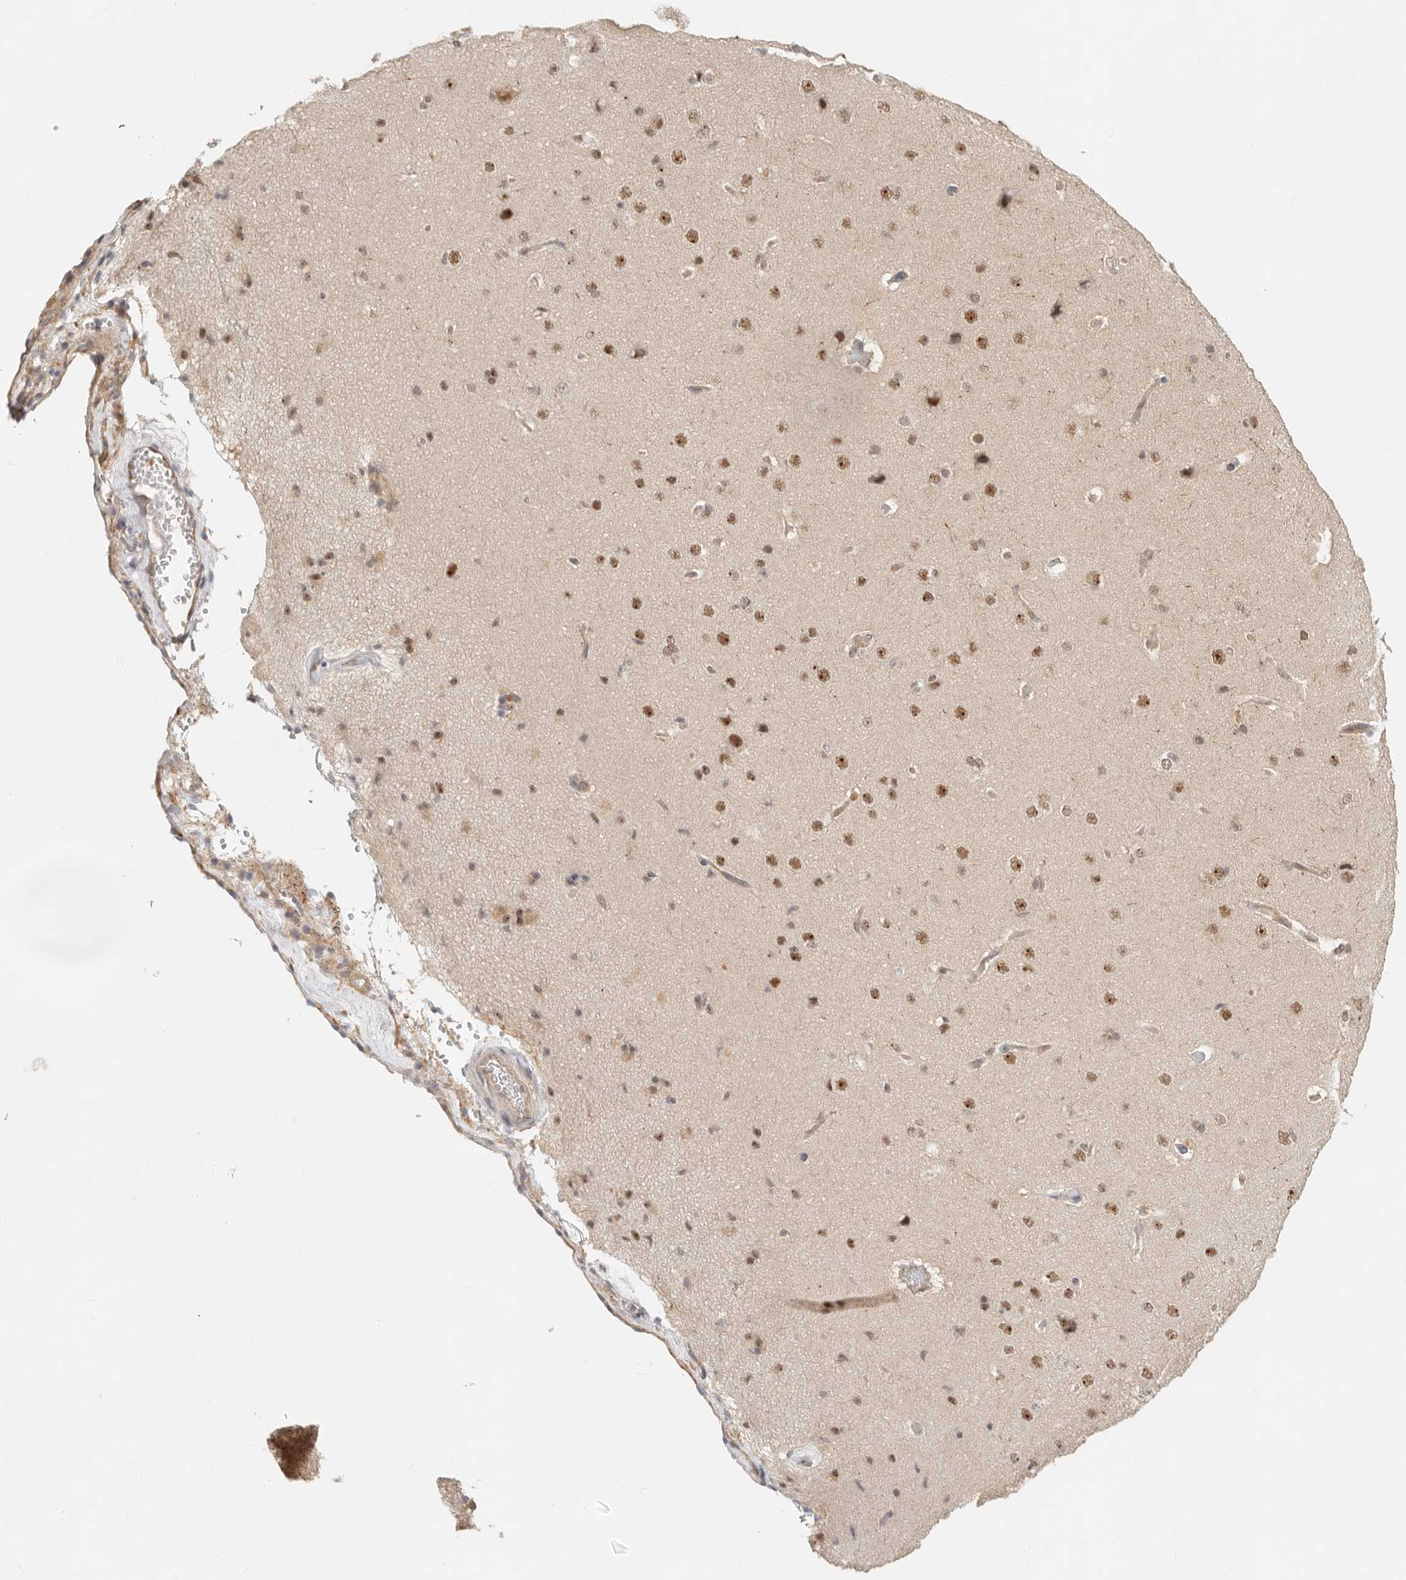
{"staining": {"intensity": "weak", "quantity": "25%-75%", "location": "cytoplasmic/membranous"}, "tissue": "cerebral cortex", "cell_type": "Endothelial cells", "image_type": "normal", "snomed": [{"axis": "morphology", "description": "Normal tissue, NOS"}, {"axis": "topography", "description": "Cerebral cortex"}], "caption": "Protein staining shows weak cytoplasmic/membranous positivity in approximately 25%-75% of endothelial cells in unremarkable cerebral cortex. The protein of interest is shown in brown color, while the nuclei are stained blue.", "gene": "HEXD", "patient": {"sex": "male", "age": 62}}